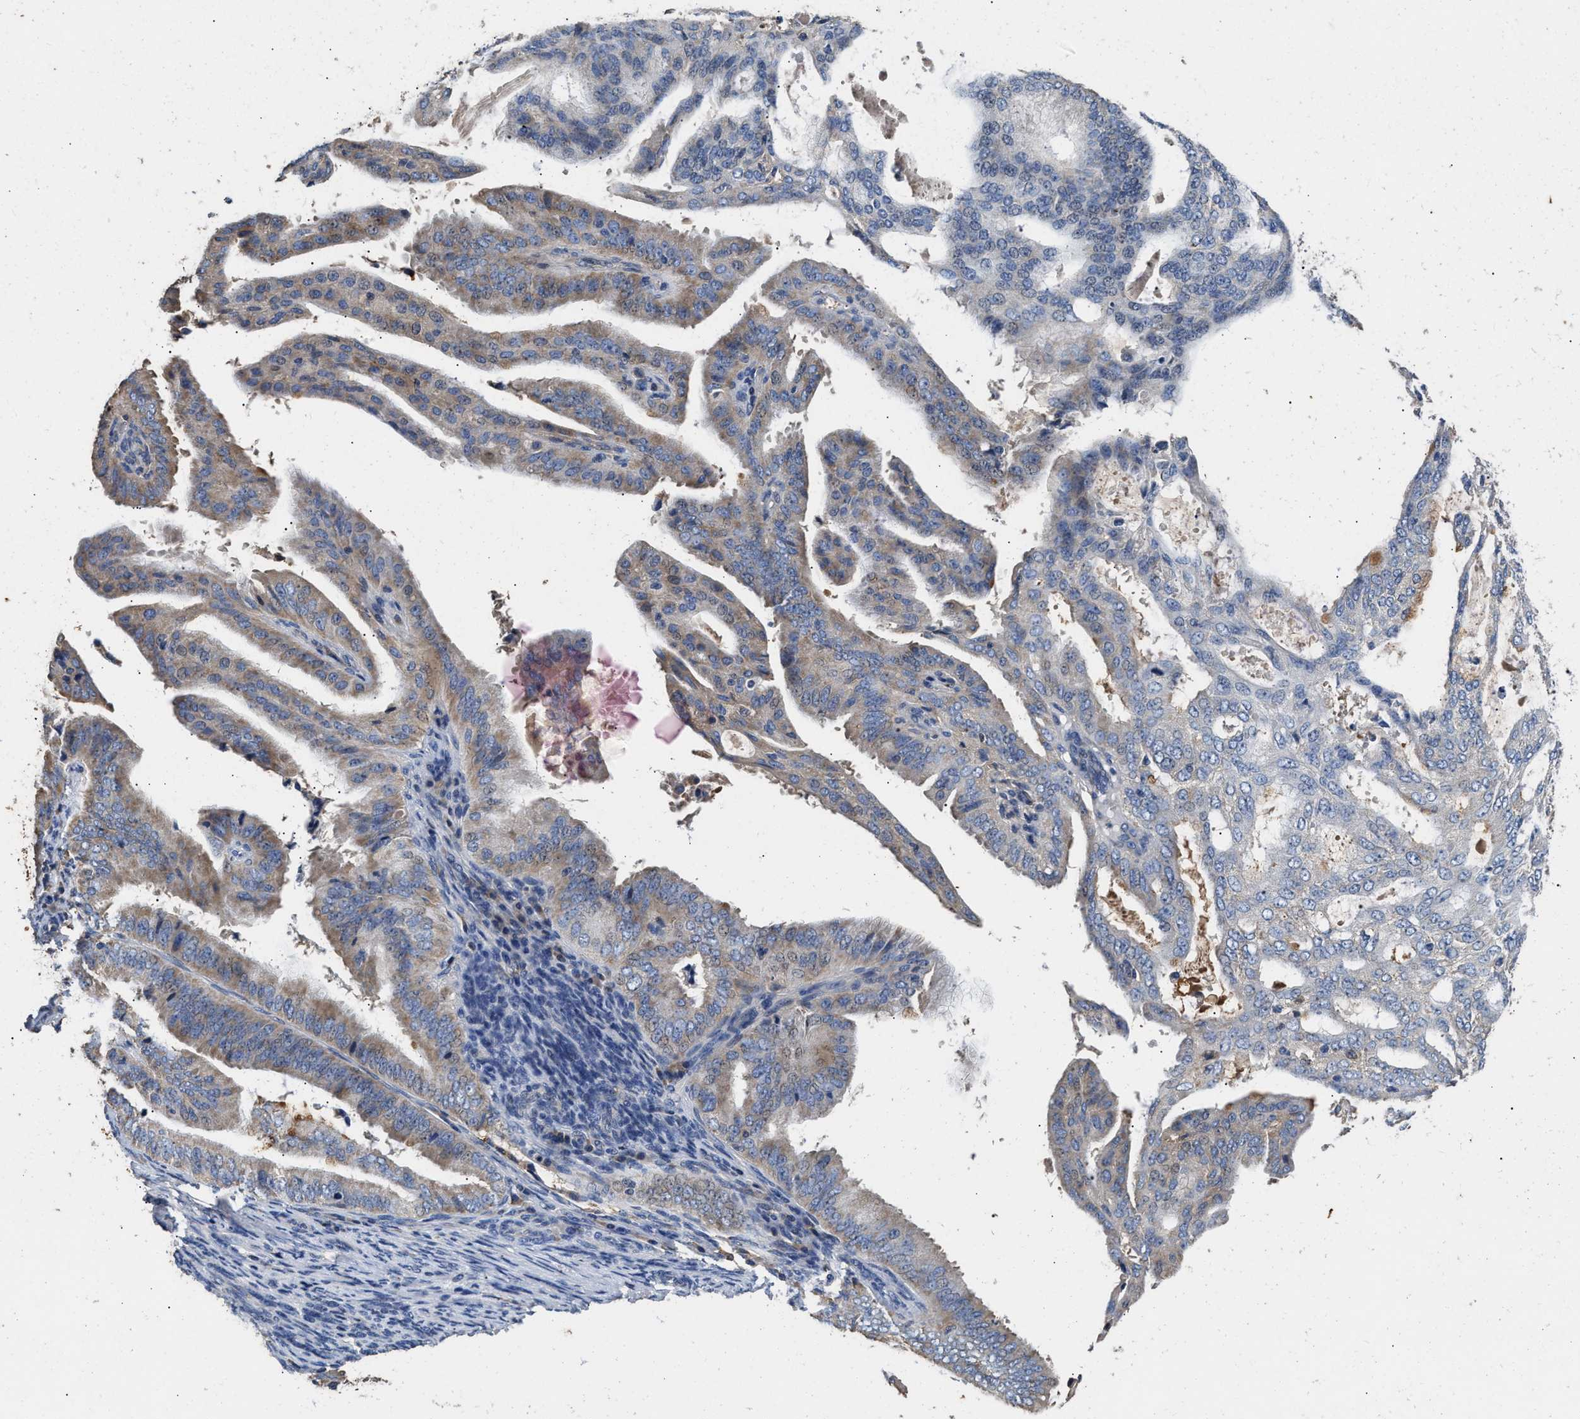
{"staining": {"intensity": "weak", "quantity": "25%-75%", "location": "cytoplasmic/membranous"}, "tissue": "endometrial cancer", "cell_type": "Tumor cells", "image_type": "cancer", "snomed": [{"axis": "morphology", "description": "Adenocarcinoma, NOS"}, {"axis": "topography", "description": "Endometrium"}], "caption": "Protein staining of endometrial cancer (adenocarcinoma) tissue shows weak cytoplasmic/membranous expression in about 25%-75% of tumor cells.", "gene": "C3", "patient": {"sex": "female", "age": 58}}